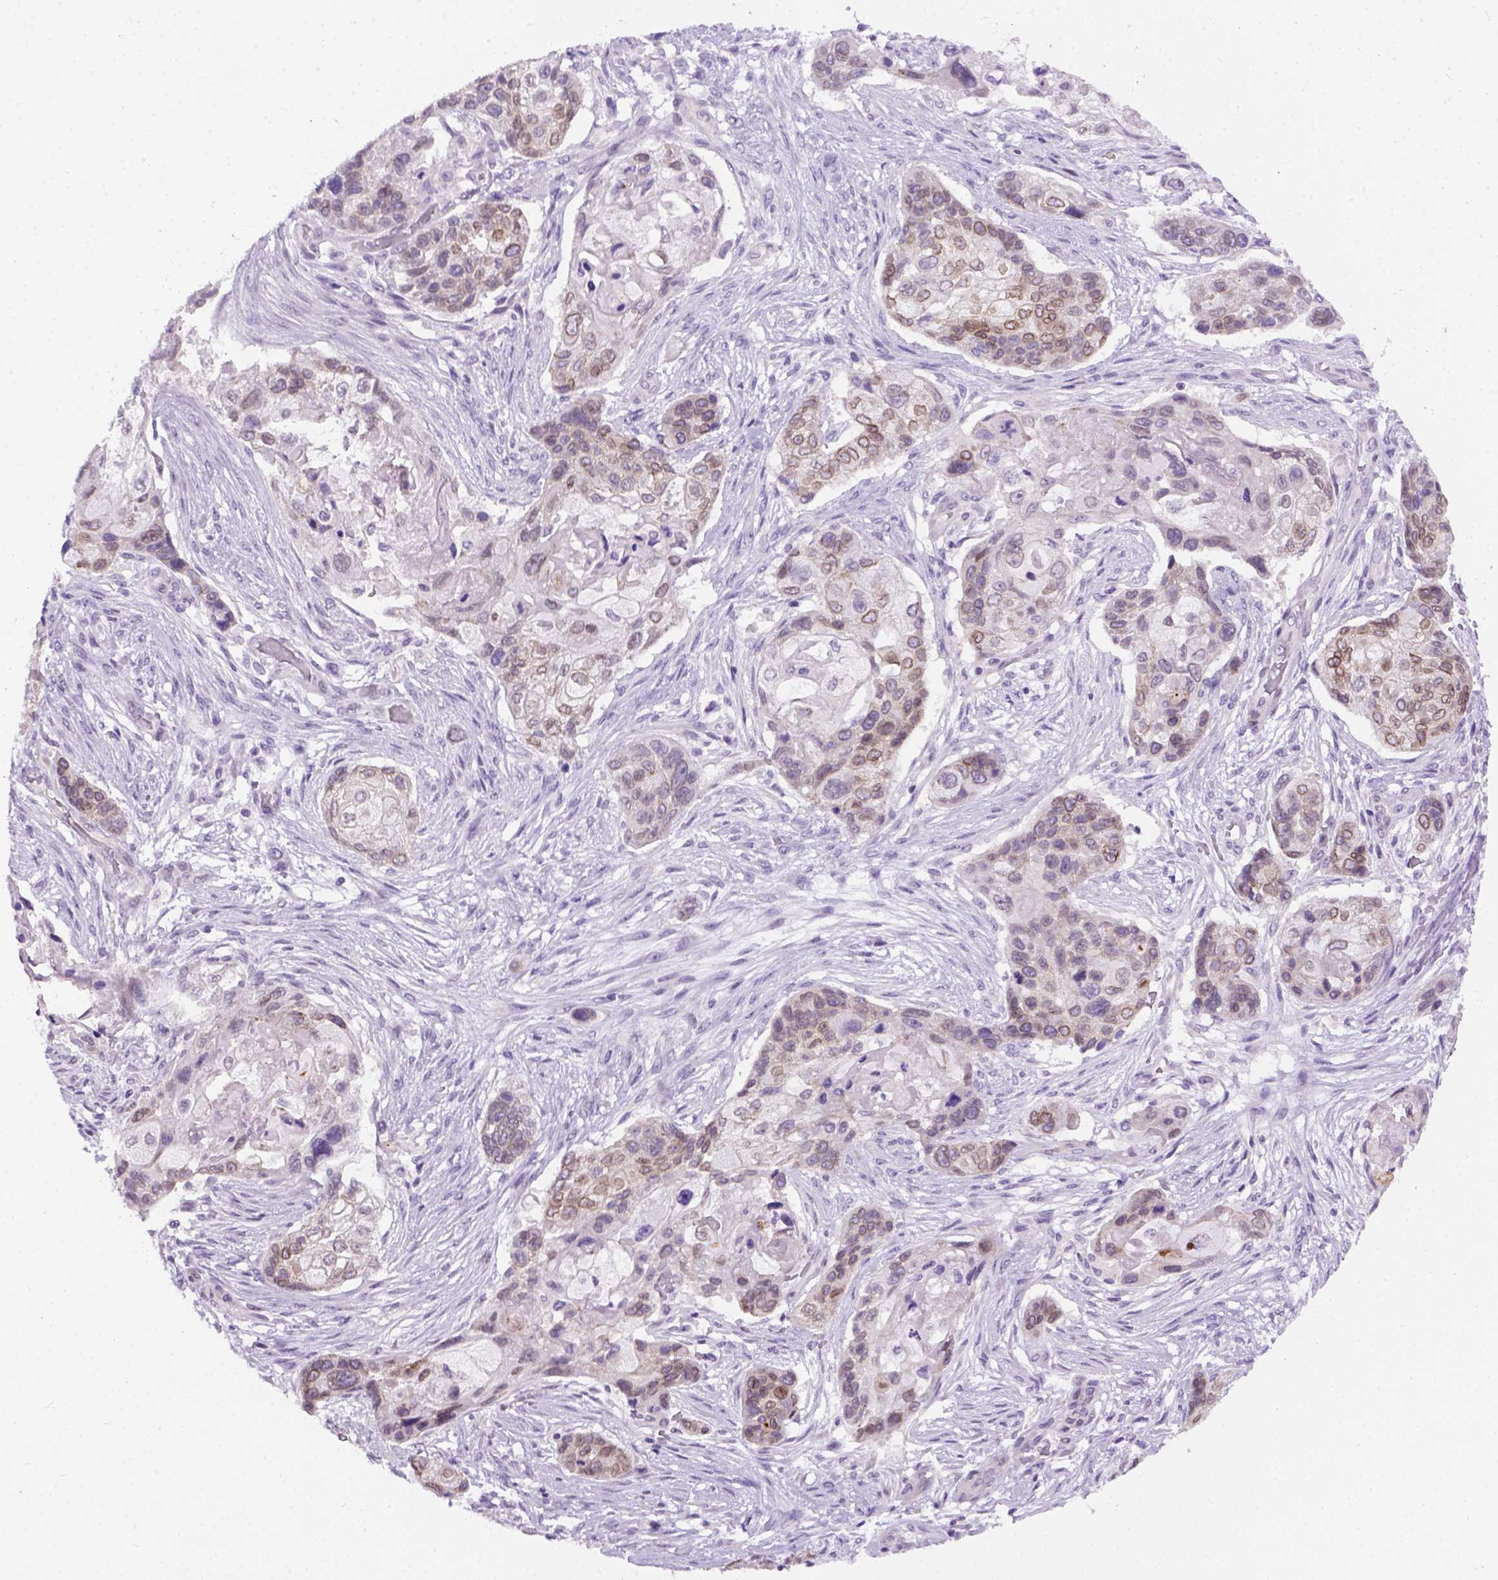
{"staining": {"intensity": "weak", "quantity": "25%-75%", "location": "cytoplasmic/membranous,nuclear"}, "tissue": "lung cancer", "cell_type": "Tumor cells", "image_type": "cancer", "snomed": [{"axis": "morphology", "description": "Squamous cell carcinoma, NOS"}, {"axis": "topography", "description": "Lung"}], "caption": "Lung squamous cell carcinoma stained for a protein exhibits weak cytoplasmic/membranous and nuclear positivity in tumor cells.", "gene": "FAM184B", "patient": {"sex": "male", "age": 69}}